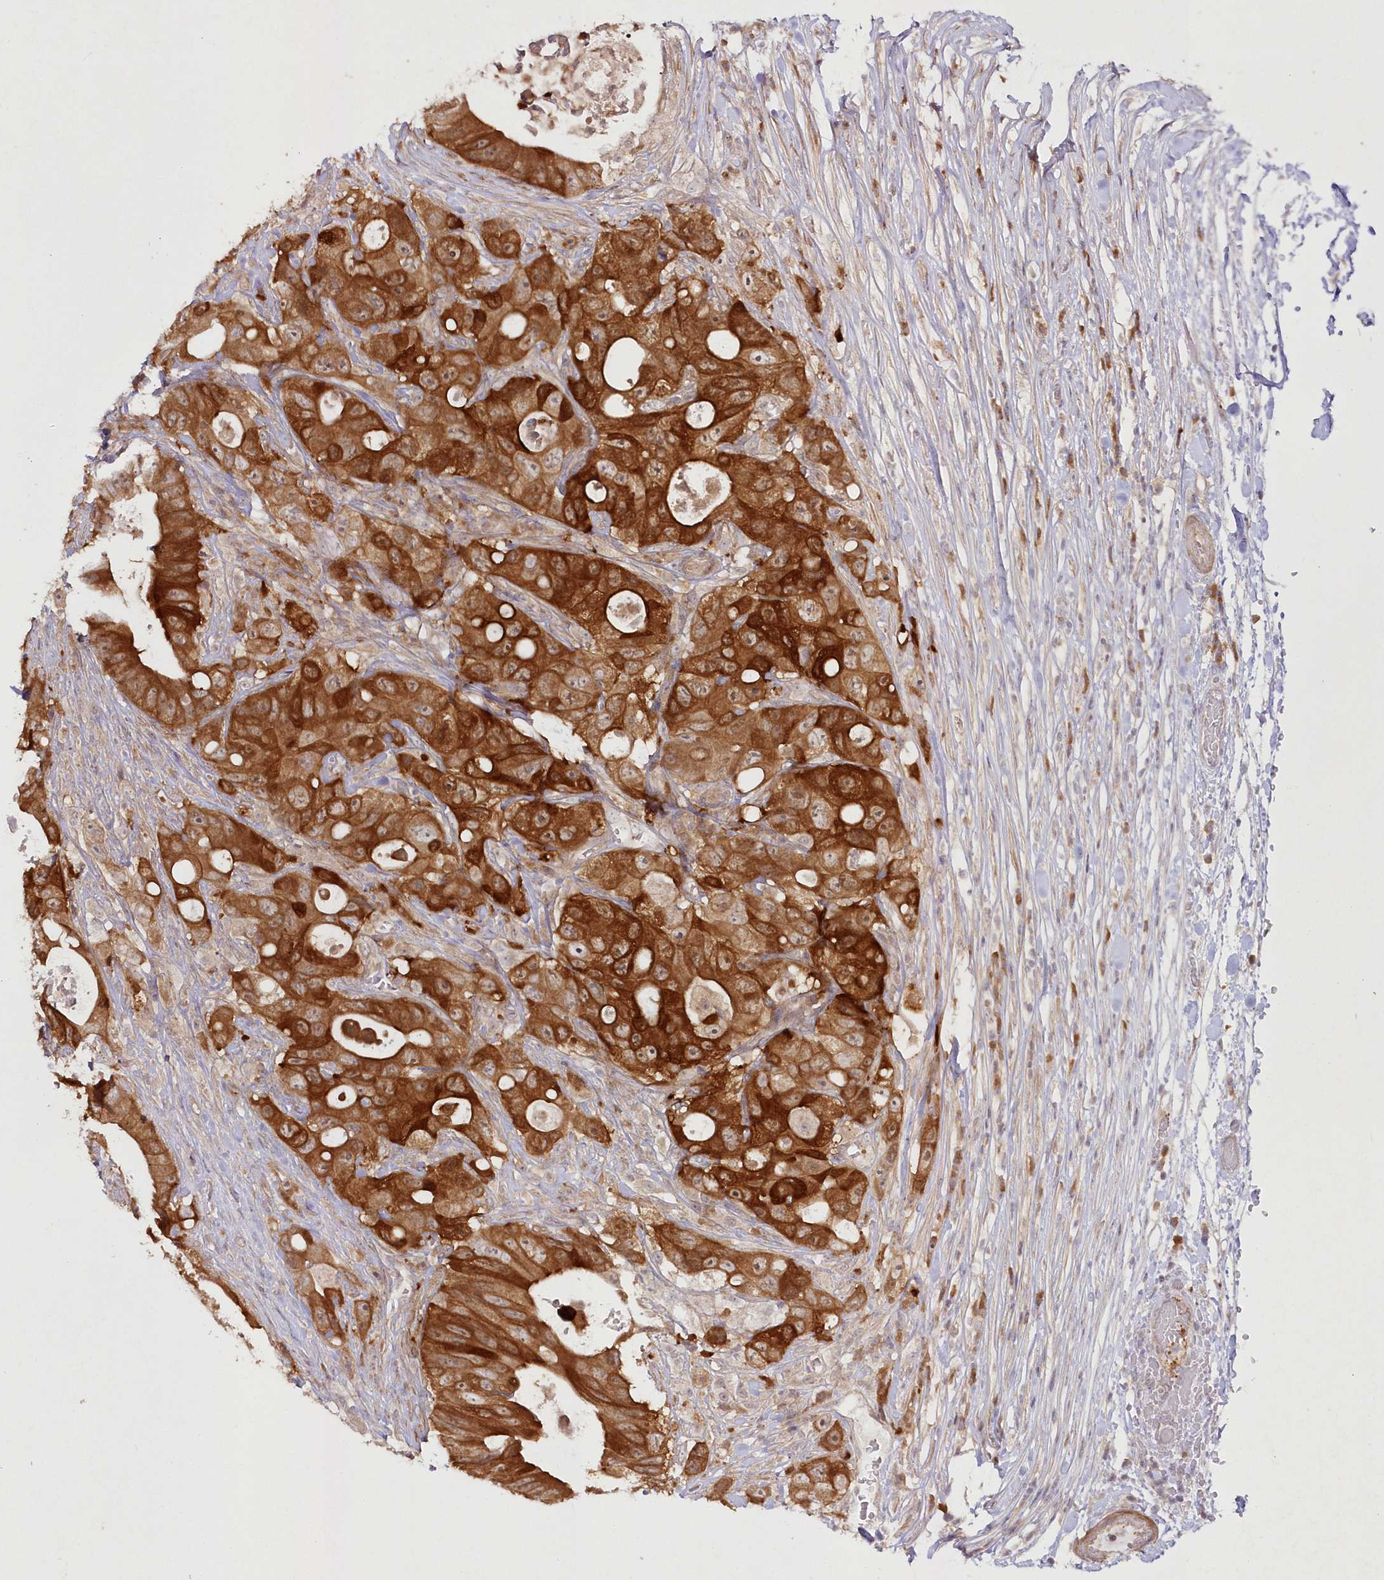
{"staining": {"intensity": "strong", "quantity": ">75%", "location": "cytoplasmic/membranous"}, "tissue": "colorectal cancer", "cell_type": "Tumor cells", "image_type": "cancer", "snomed": [{"axis": "morphology", "description": "Adenocarcinoma, NOS"}, {"axis": "topography", "description": "Colon"}], "caption": "High-power microscopy captured an IHC image of adenocarcinoma (colorectal), revealing strong cytoplasmic/membranous positivity in approximately >75% of tumor cells.", "gene": "IPMK", "patient": {"sex": "female", "age": 46}}